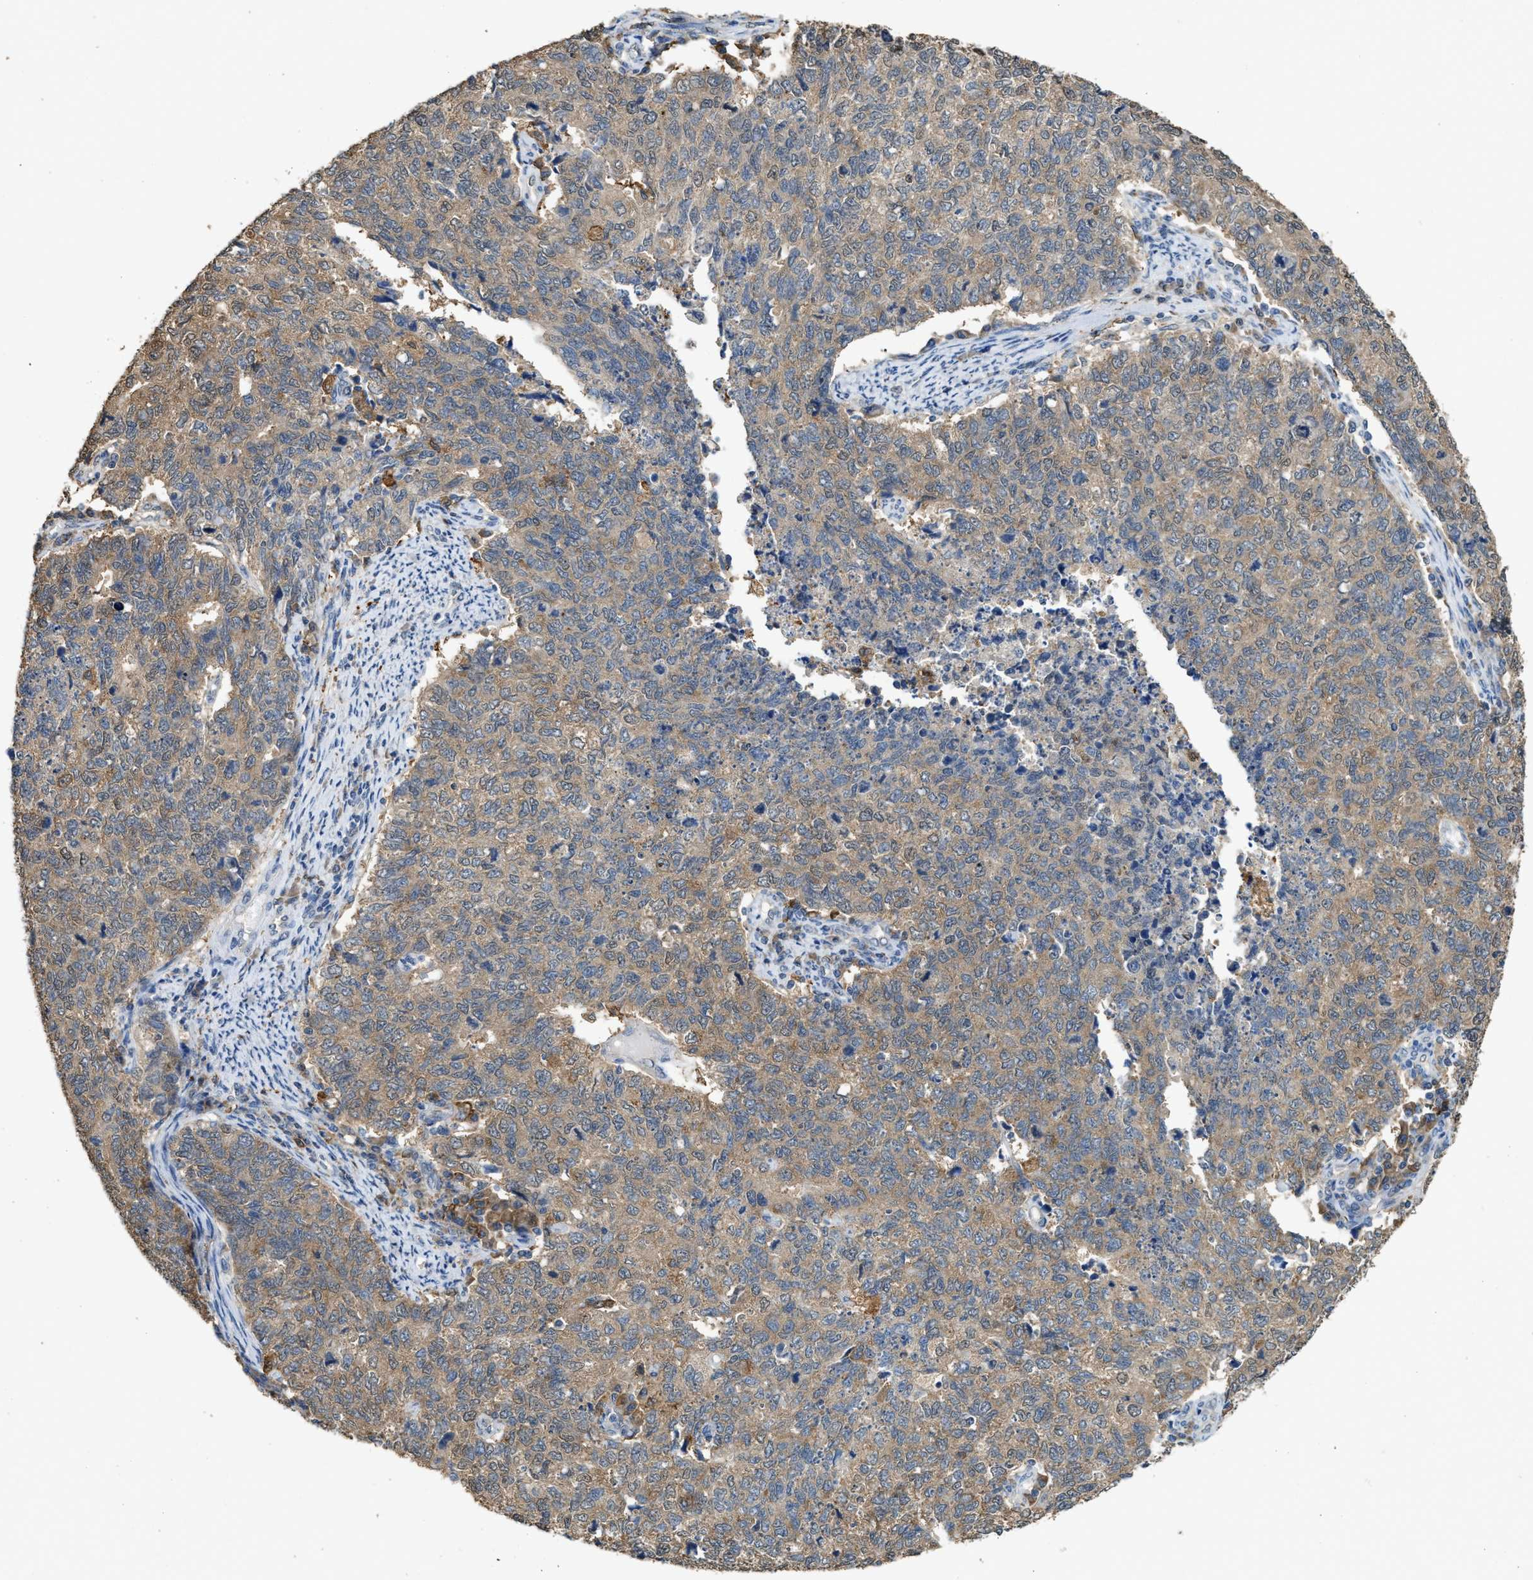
{"staining": {"intensity": "moderate", "quantity": ">75%", "location": "cytoplasmic/membranous"}, "tissue": "cervical cancer", "cell_type": "Tumor cells", "image_type": "cancer", "snomed": [{"axis": "morphology", "description": "Squamous cell carcinoma, NOS"}, {"axis": "topography", "description": "Cervix"}], "caption": "There is medium levels of moderate cytoplasmic/membranous positivity in tumor cells of squamous cell carcinoma (cervical), as demonstrated by immunohistochemical staining (brown color).", "gene": "GCN1", "patient": {"sex": "female", "age": 63}}